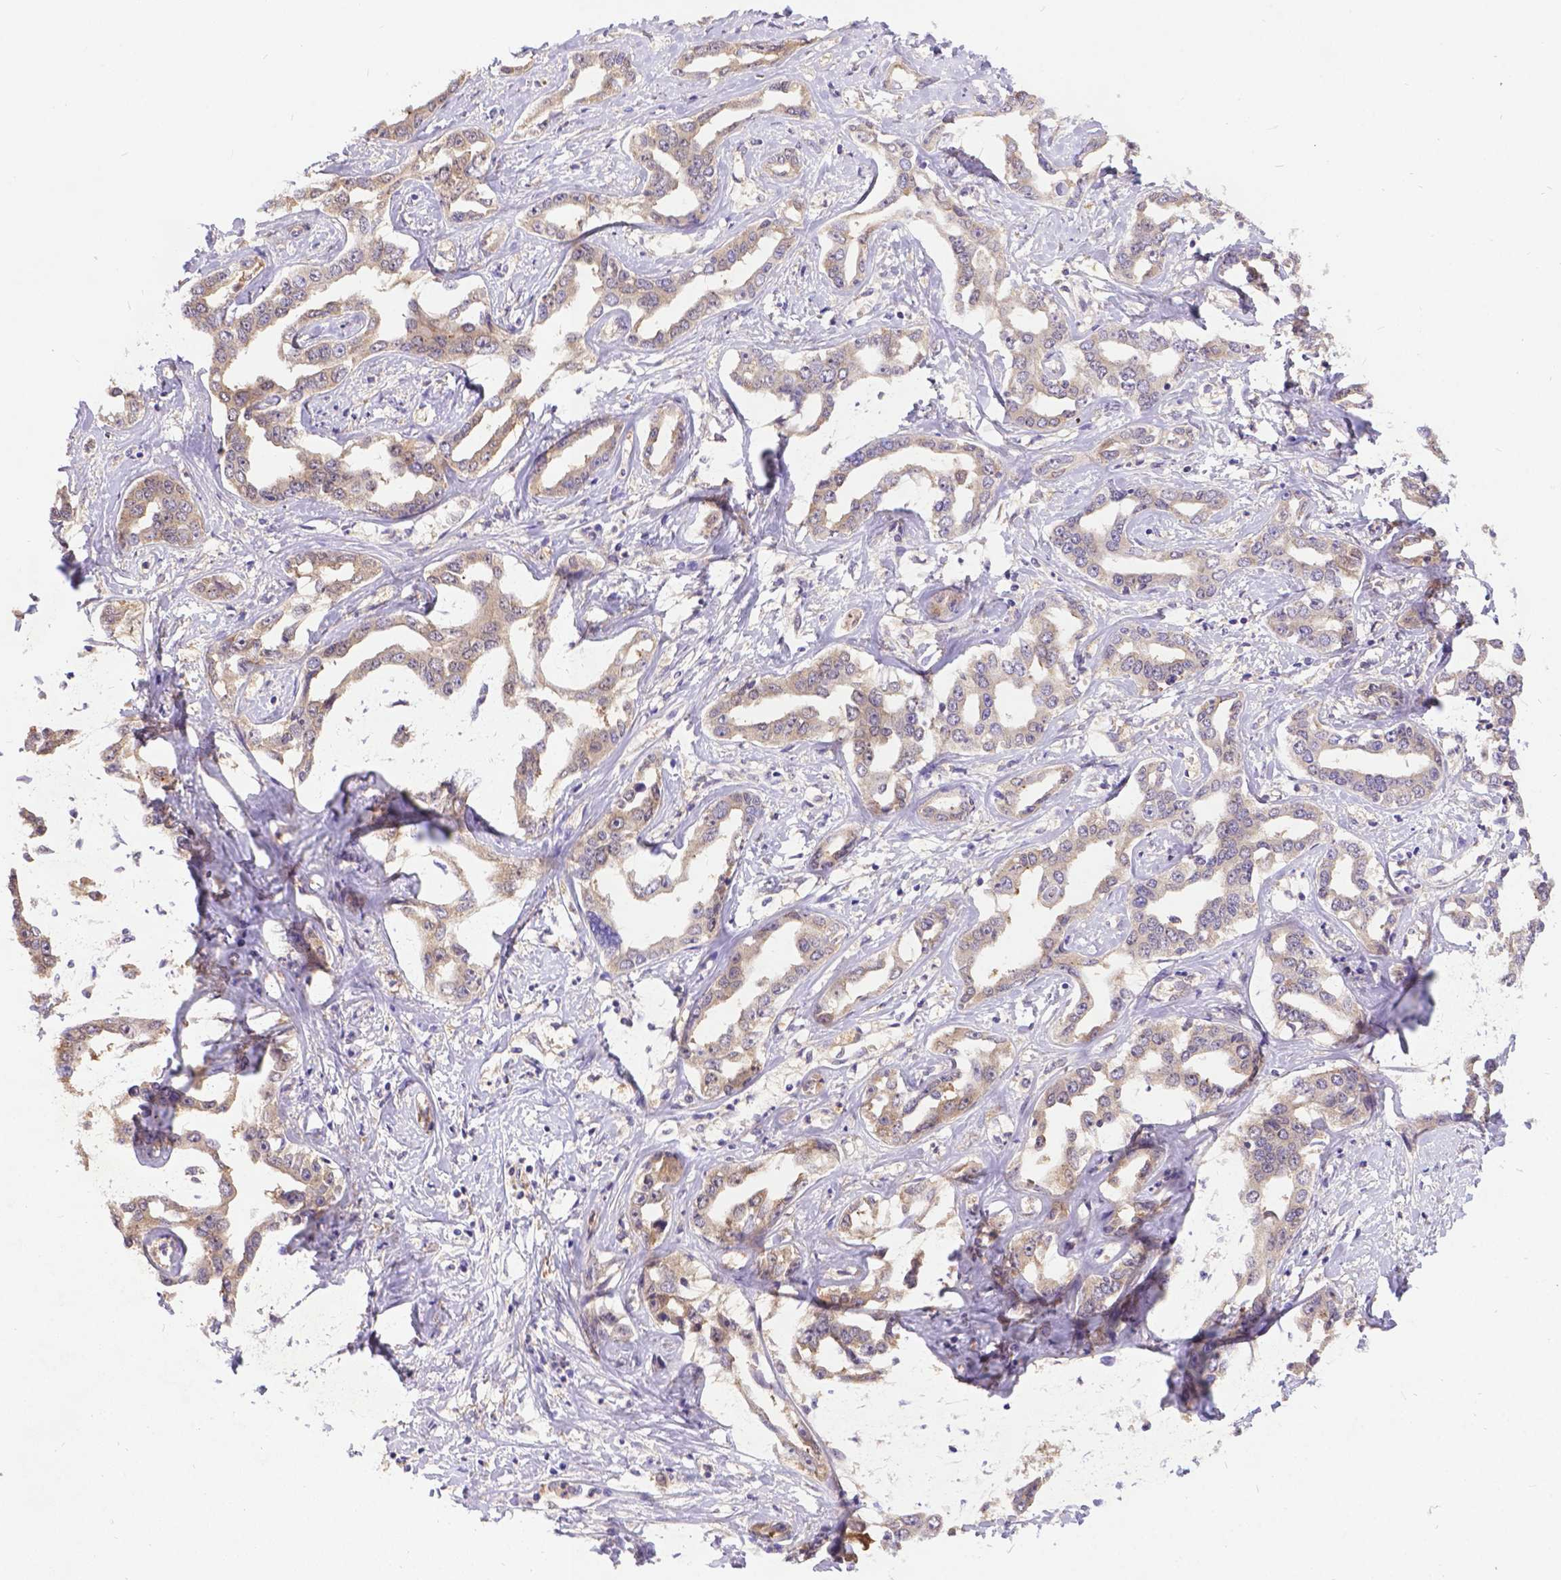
{"staining": {"intensity": "weak", "quantity": ">75%", "location": "cytoplasmic/membranous"}, "tissue": "liver cancer", "cell_type": "Tumor cells", "image_type": "cancer", "snomed": [{"axis": "morphology", "description": "Cholangiocarcinoma"}, {"axis": "topography", "description": "Liver"}], "caption": "This histopathology image reveals liver cancer stained with IHC to label a protein in brown. The cytoplasmic/membranous of tumor cells show weak positivity for the protein. Nuclei are counter-stained blue.", "gene": "DENND6A", "patient": {"sex": "male", "age": 59}}